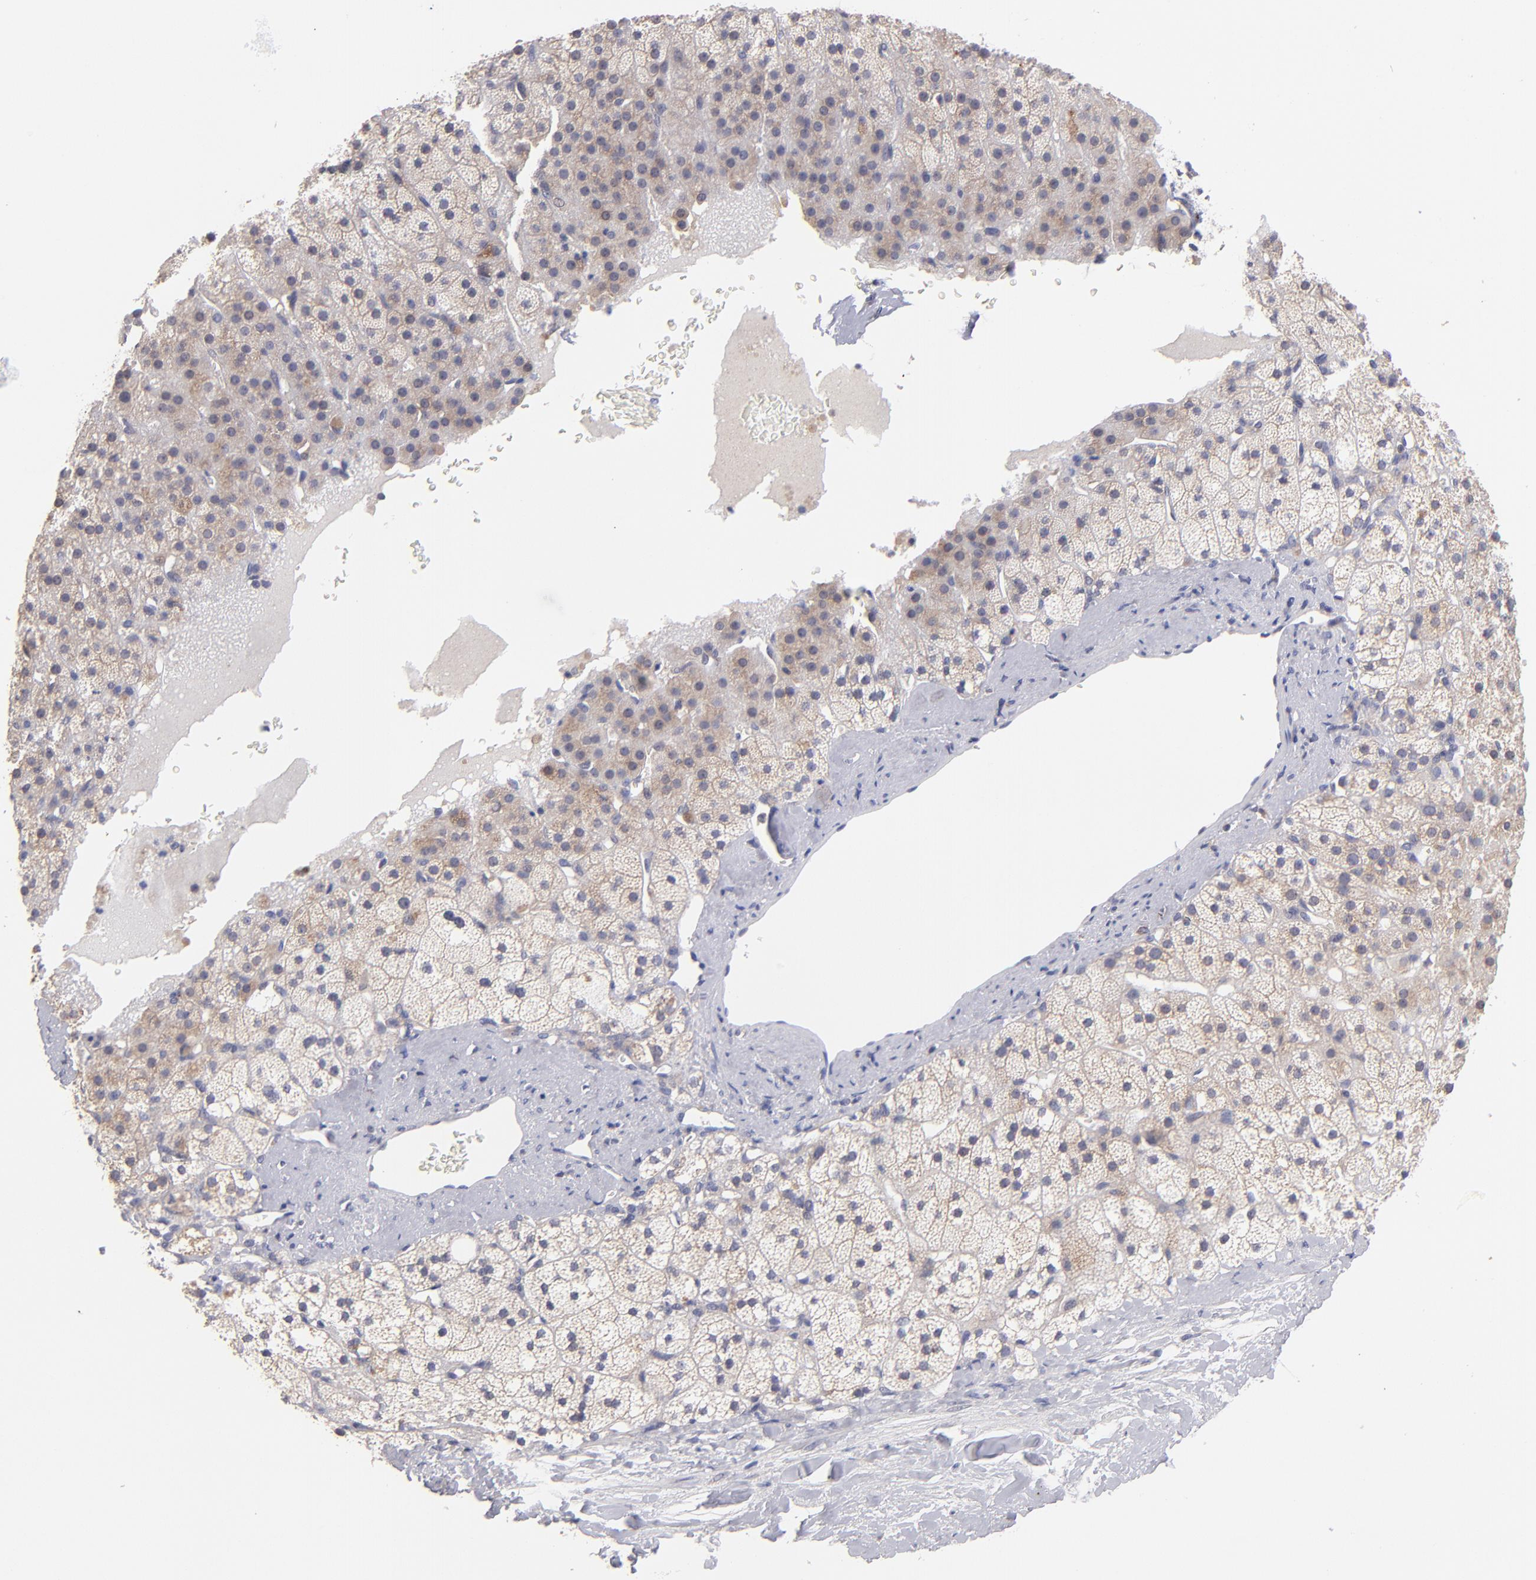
{"staining": {"intensity": "moderate", "quantity": "25%-75%", "location": "cytoplasmic/membranous"}, "tissue": "adrenal gland", "cell_type": "Glandular cells", "image_type": "normal", "snomed": [{"axis": "morphology", "description": "Normal tissue, NOS"}, {"axis": "topography", "description": "Adrenal gland"}], "caption": "The immunohistochemical stain labels moderate cytoplasmic/membranous positivity in glandular cells of benign adrenal gland. Nuclei are stained in blue.", "gene": "EIF3L", "patient": {"sex": "male", "age": 35}}